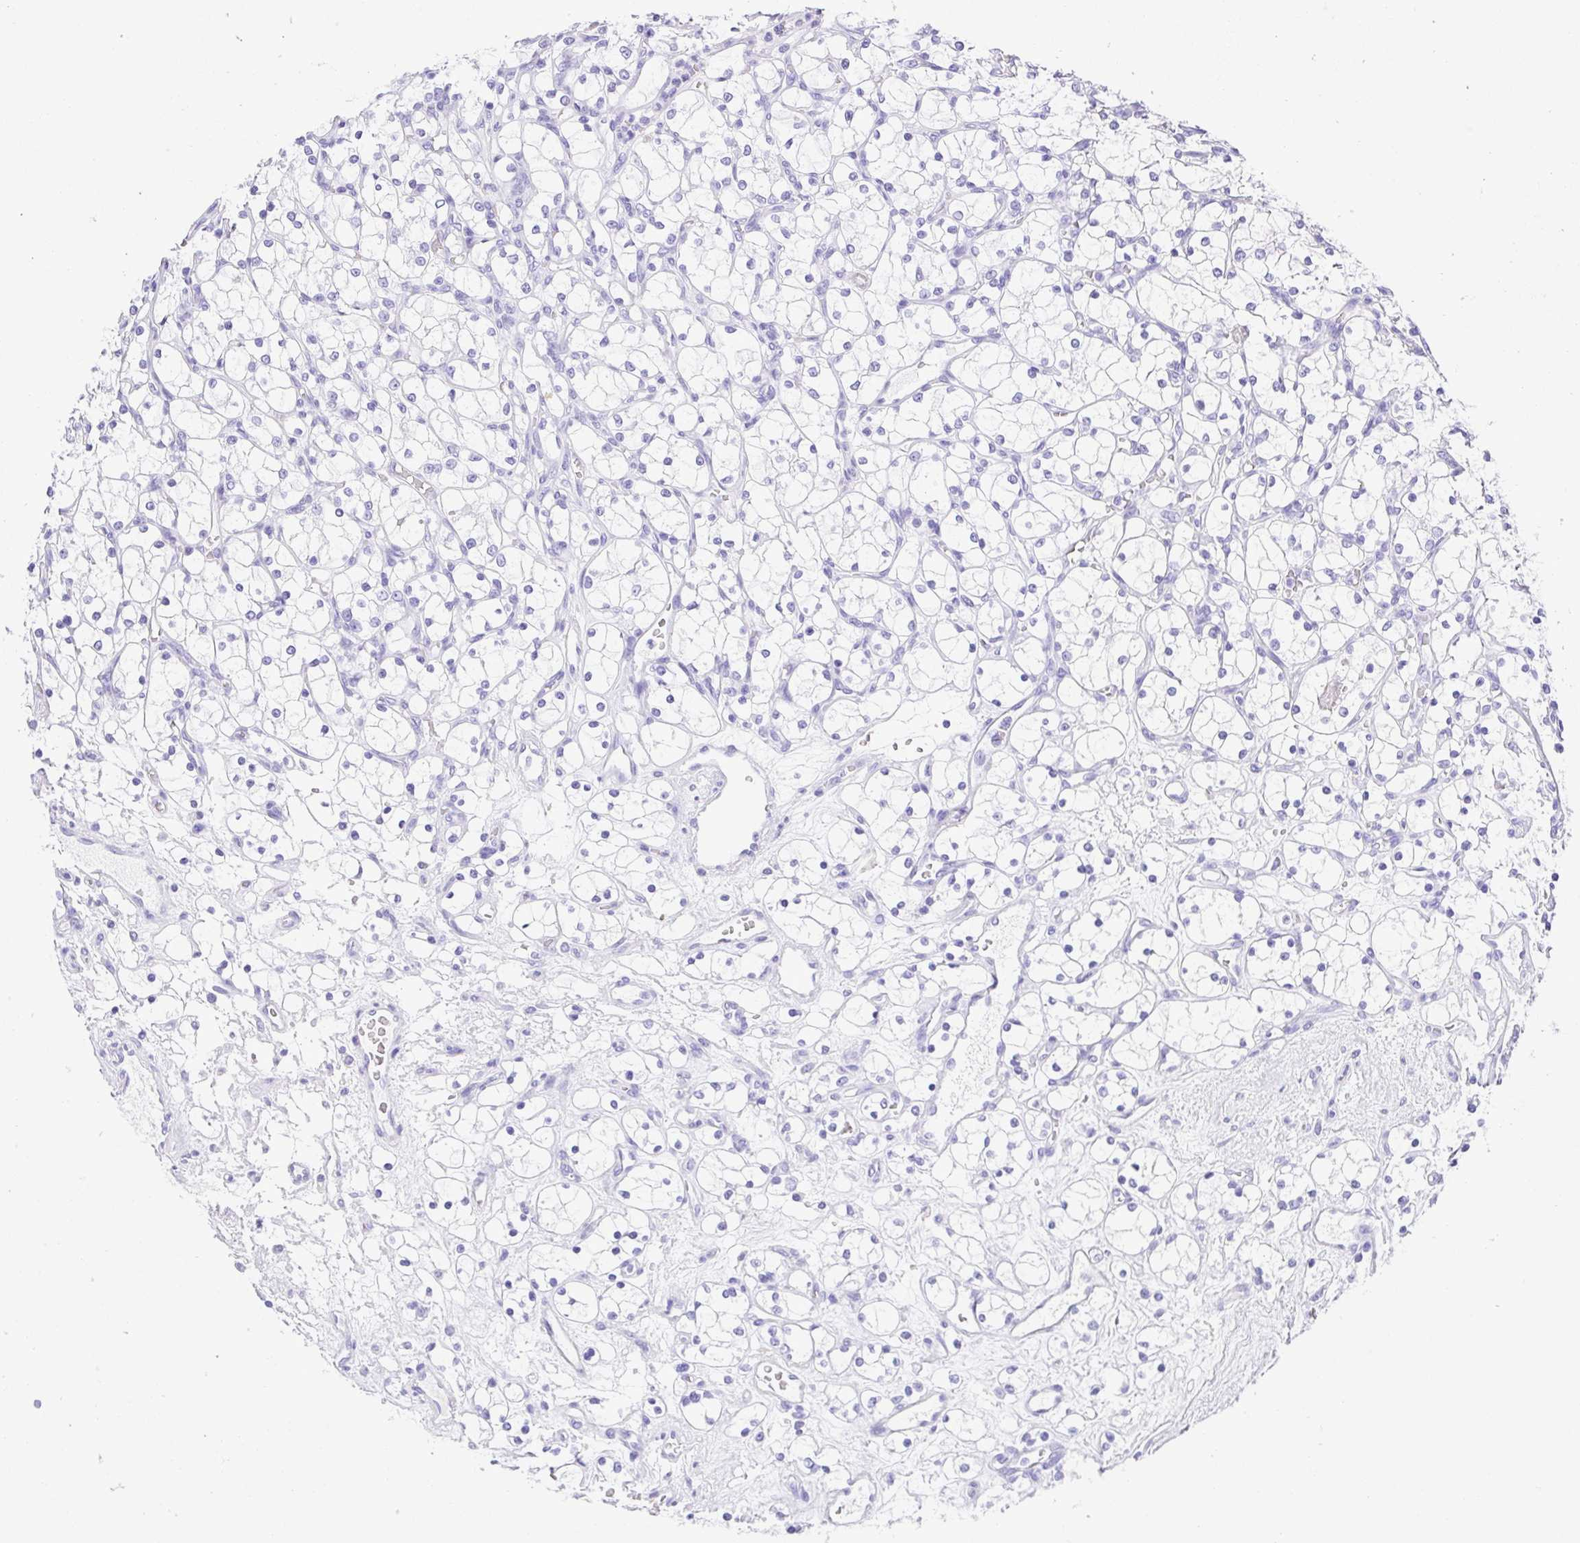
{"staining": {"intensity": "negative", "quantity": "none", "location": "none"}, "tissue": "renal cancer", "cell_type": "Tumor cells", "image_type": "cancer", "snomed": [{"axis": "morphology", "description": "Adenocarcinoma, NOS"}, {"axis": "topography", "description": "Kidney"}], "caption": "Tumor cells are negative for brown protein staining in adenocarcinoma (renal).", "gene": "CDSN", "patient": {"sex": "female", "age": 69}}